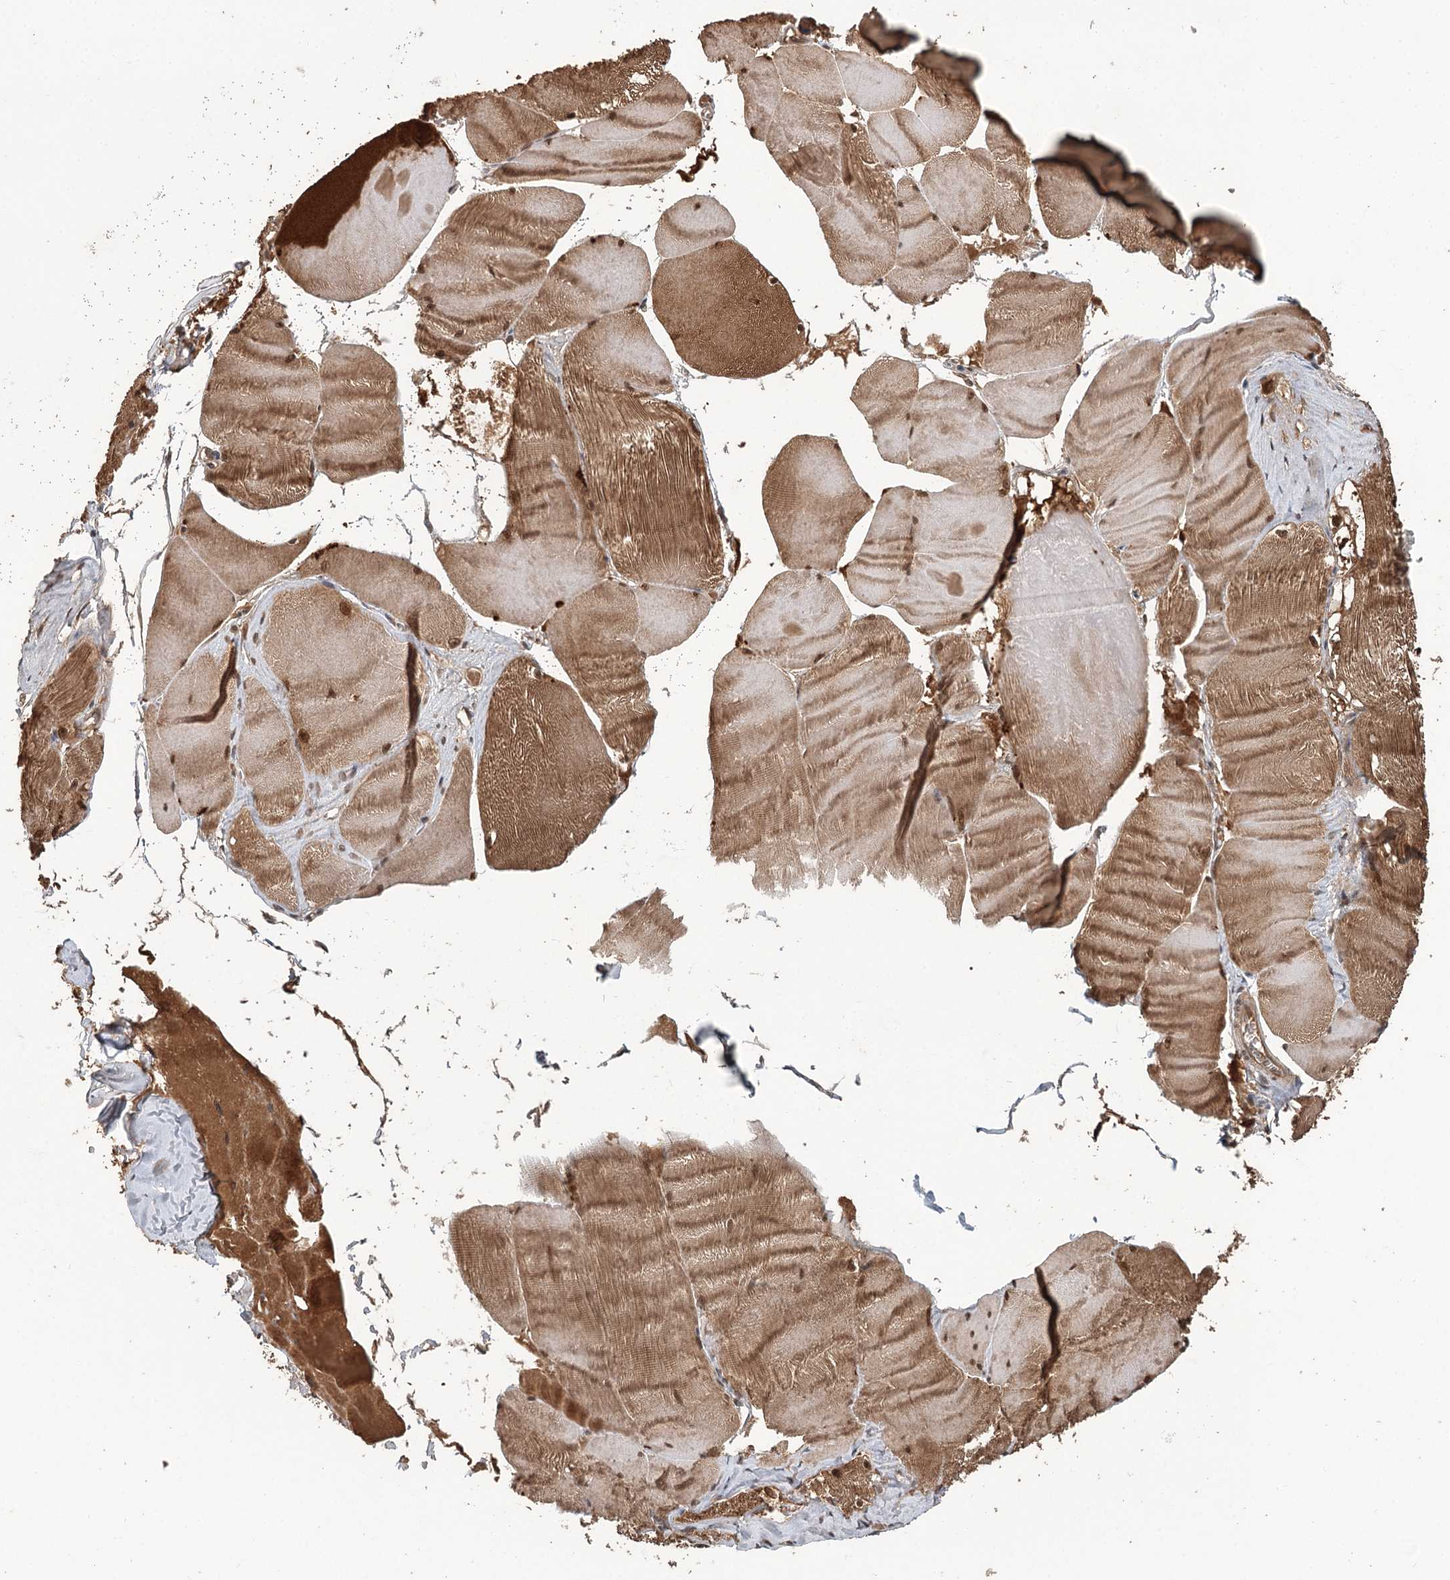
{"staining": {"intensity": "moderate", "quantity": "25%-75%", "location": "cytoplasmic/membranous,nuclear"}, "tissue": "skeletal muscle", "cell_type": "Myocytes", "image_type": "normal", "snomed": [{"axis": "morphology", "description": "Normal tissue, NOS"}, {"axis": "morphology", "description": "Basal cell carcinoma"}, {"axis": "topography", "description": "Skeletal muscle"}], "caption": "DAB immunohistochemical staining of benign human skeletal muscle reveals moderate cytoplasmic/membranous,nuclear protein positivity in about 25%-75% of myocytes.", "gene": "N6AMT1", "patient": {"sex": "female", "age": 64}}